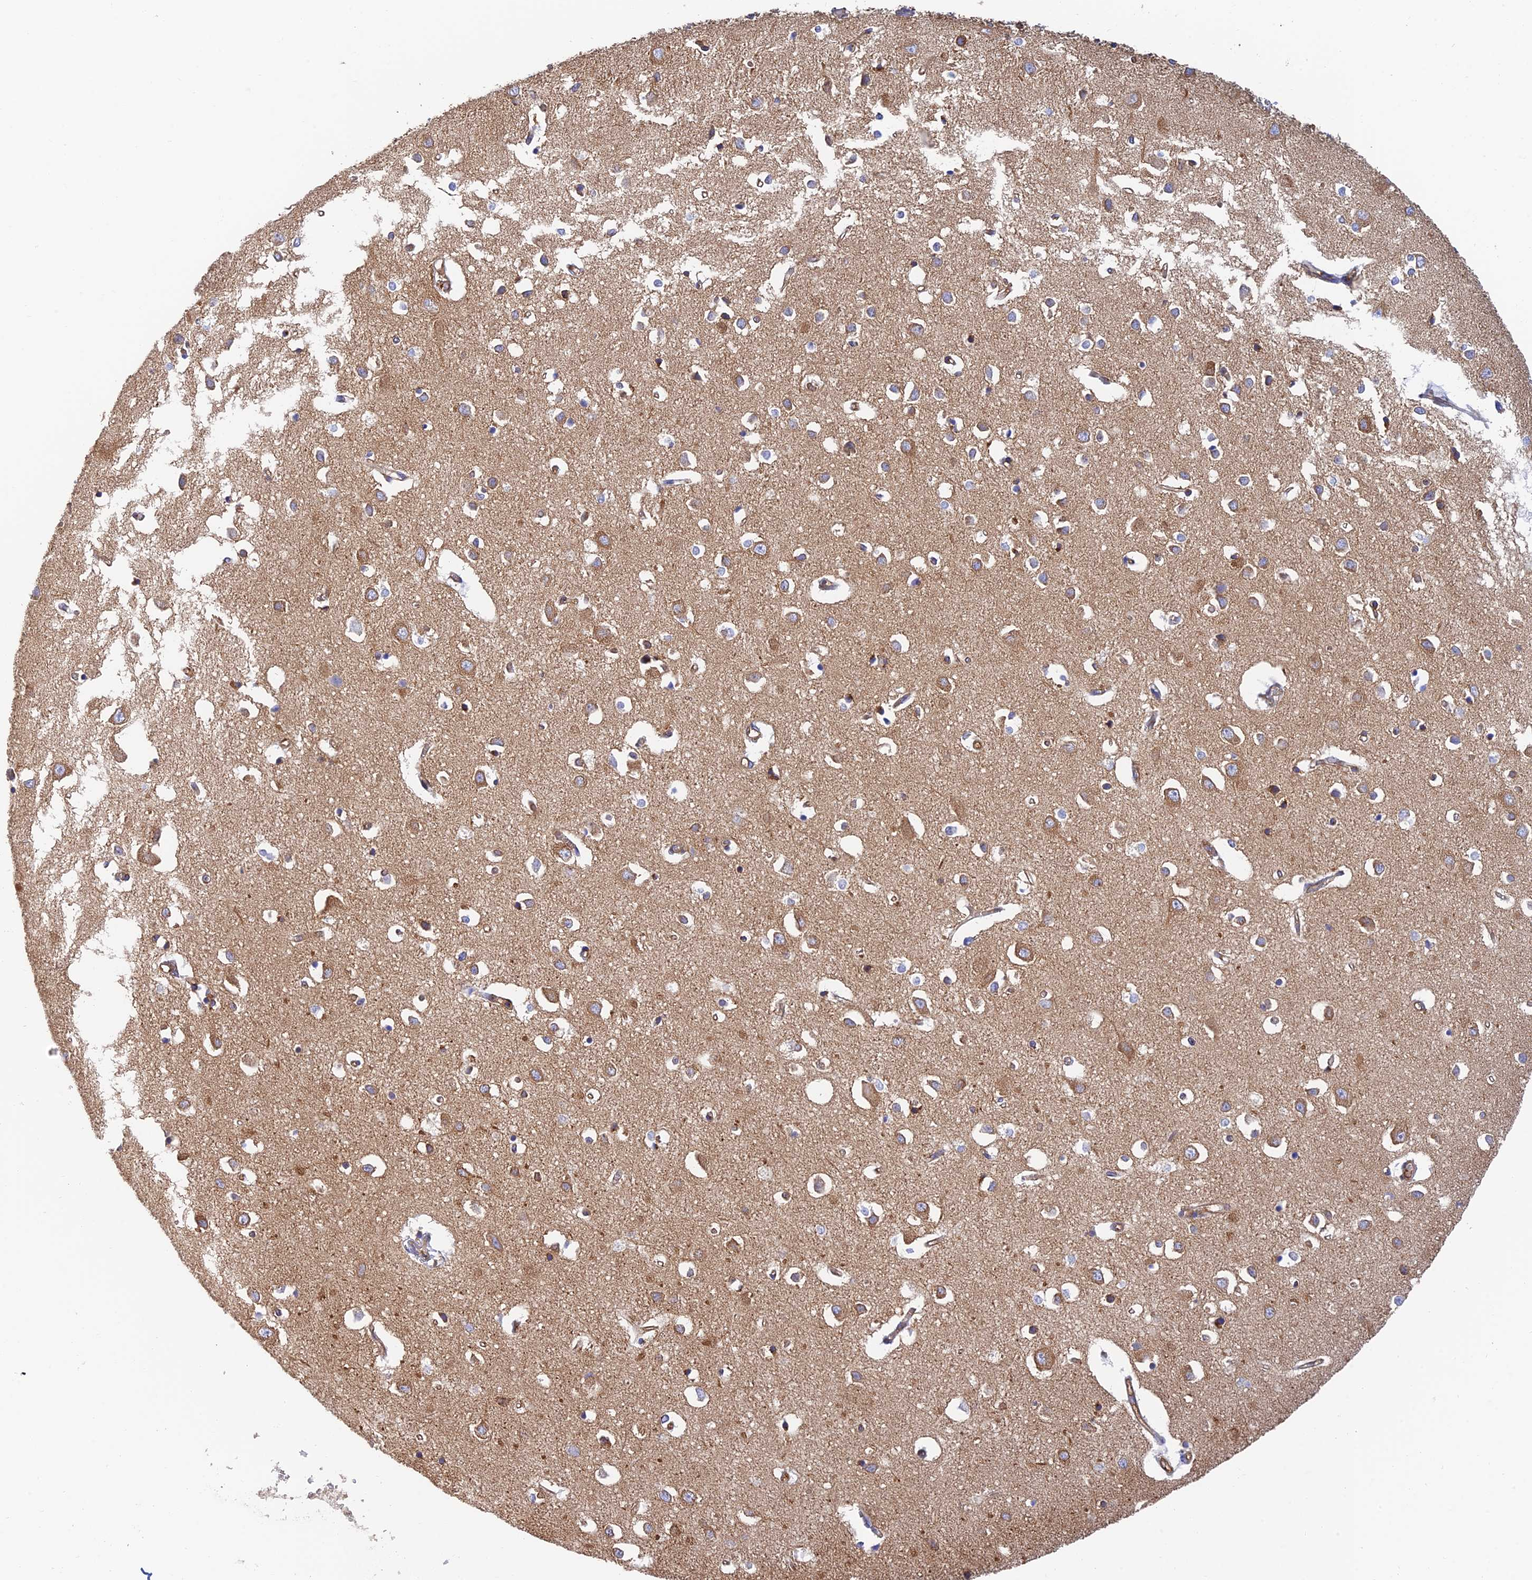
{"staining": {"intensity": "moderate", "quantity": ">75%", "location": "cytoplasmic/membranous"}, "tissue": "cerebral cortex", "cell_type": "Endothelial cells", "image_type": "normal", "snomed": [{"axis": "morphology", "description": "Normal tissue, NOS"}, {"axis": "topography", "description": "Cerebral cortex"}], "caption": "High-magnification brightfield microscopy of unremarkable cerebral cortex stained with DAB (brown) and counterstained with hematoxylin (blue). endothelial cells exhibit moderate cytoplasmic/membranous expression is appreciated in approximately>75% of cells.", "gene": "DCTN2", "patient": {"sex": "female", "age": 64}}